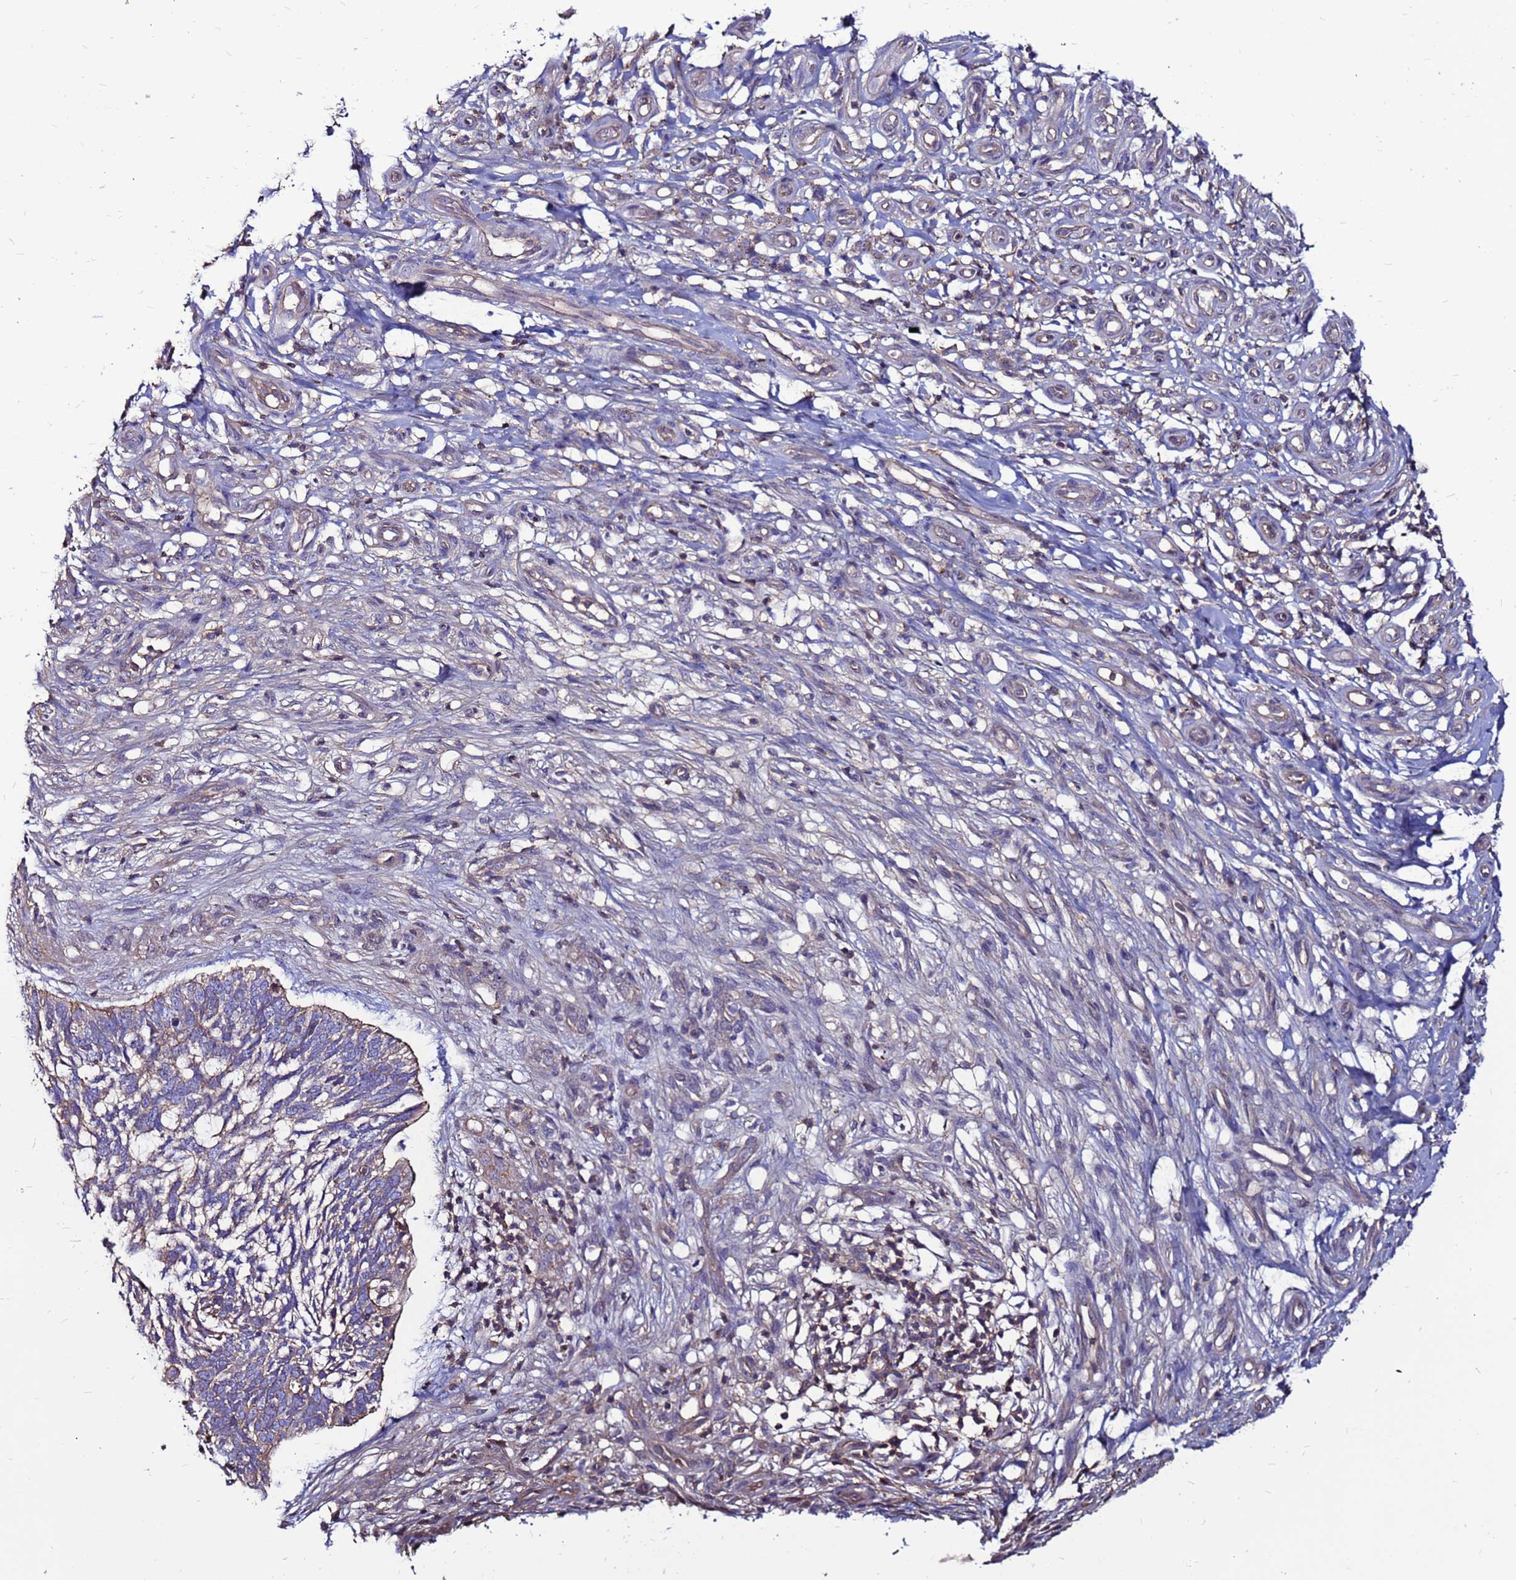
{"staining": {"intensity": "weak", "quantity": "25%-75%", "location": "cytoplasmic/membranous"}, "tissue": "skin cancer", "cell_type": "Tumor cells", "image_type": "cancer", "snomed": [{"axis": "morphology", "description": "Basal cell carcinoma"}, {"axis": "topography", "description": "Skin"}], "caption": "Immunohistochemistry (IHC) photomicrograph of human basal cell carcinoma (skin) stained for a protein (brown), which shows low levels of weak cytoplasmic/membranous positivity in approximately 25%-75% of tumor cells.", "gene": "NRN1L", "patient": {"sex": "male", "age": 88}}